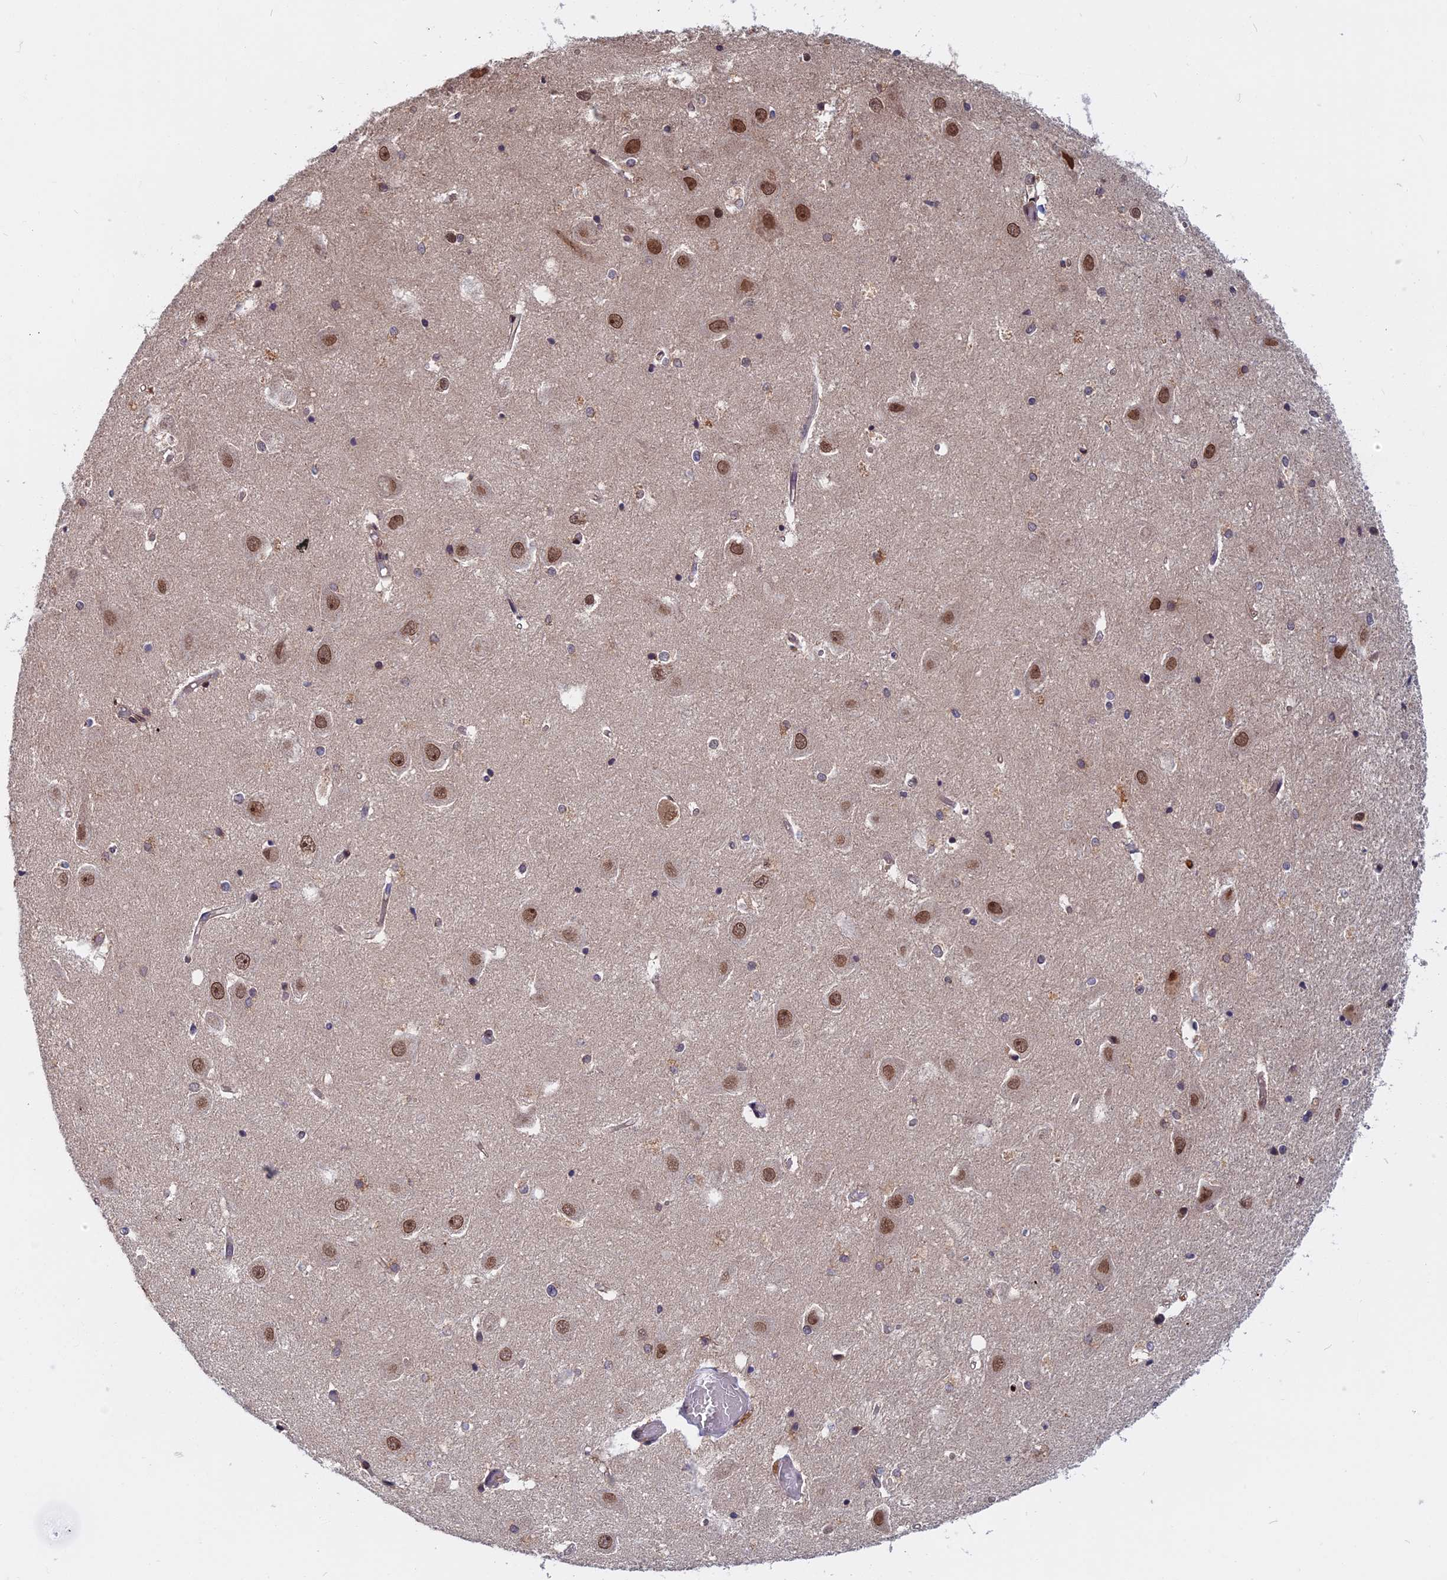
{"staining": {"intensity": "weak", "quantity": "<25%", "location": "cytoplasmic/membranous,nuclear"}, "tissue": "hippocampus", "cell_type": "Glial cells", "image_type": "normal", "snomed": [{"axis": "morphology", "description": "Normal tissue, NOS"}, {"axis": "topography", "description": "Hippocampus"}], "caption": "Immunohistochemistry (IHC) of benign human hippocampus exhibits no staining in glial cells. Nuclei are stained in blue.", "gene": "CCDC113", "patient": {"sex": "female", "age": 52}}